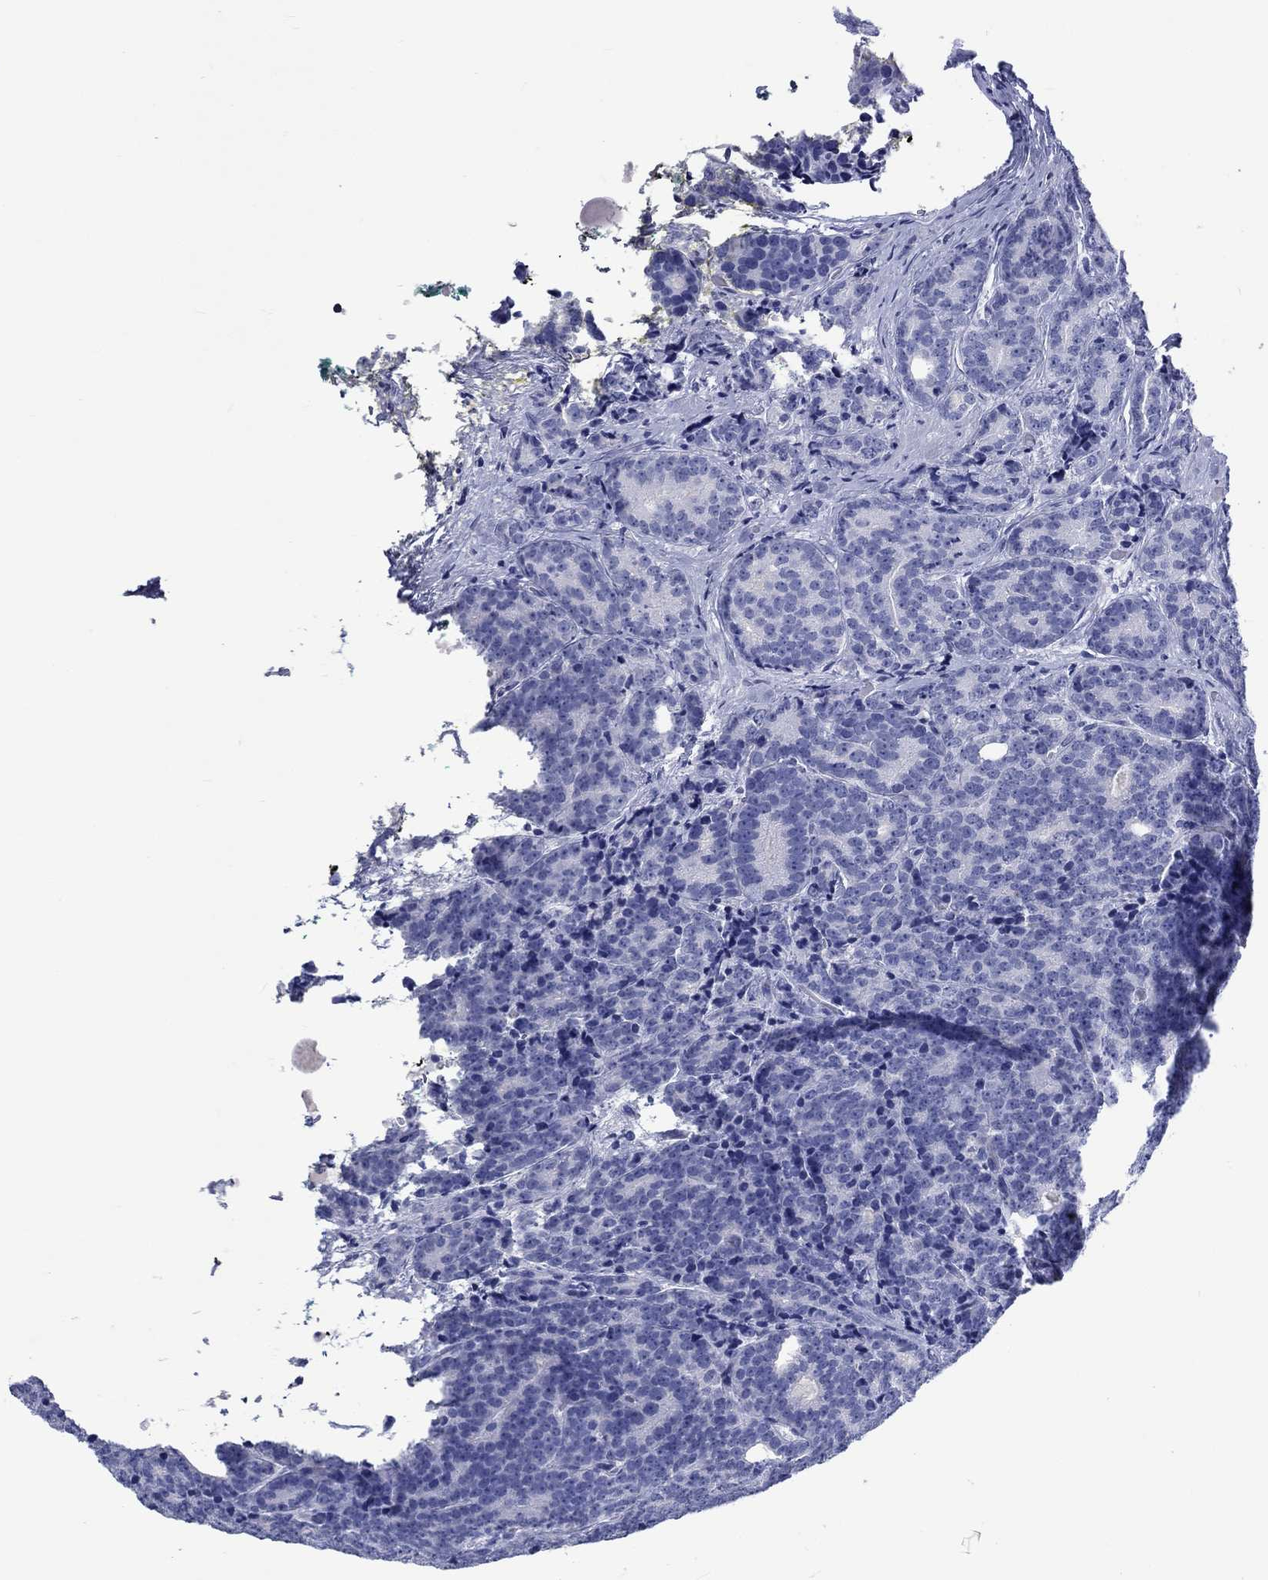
{"staining": {"intensity": "negative", "quantity": "none", "location": "none"}, "tissue": "prostate cancer", "cell_type": "Tumor cells", "image_type": "cancer", "snomed": [{"axis": "morphology", "description": "Adenocarcinoma, NOS"}, {"axis": "topography", "description": "Prostate"}], "caption": "Immunohistochemistry (IHC) histopathology image of neoplastic tissue: prostate cancer (adenocarcinoma) stained with DAB (3,3'-diaminobenzidine) exhibits no significant protein staining in tumor cells.", "gene": "CACNG3", "patient": {"sex": "male", "age": 71}}